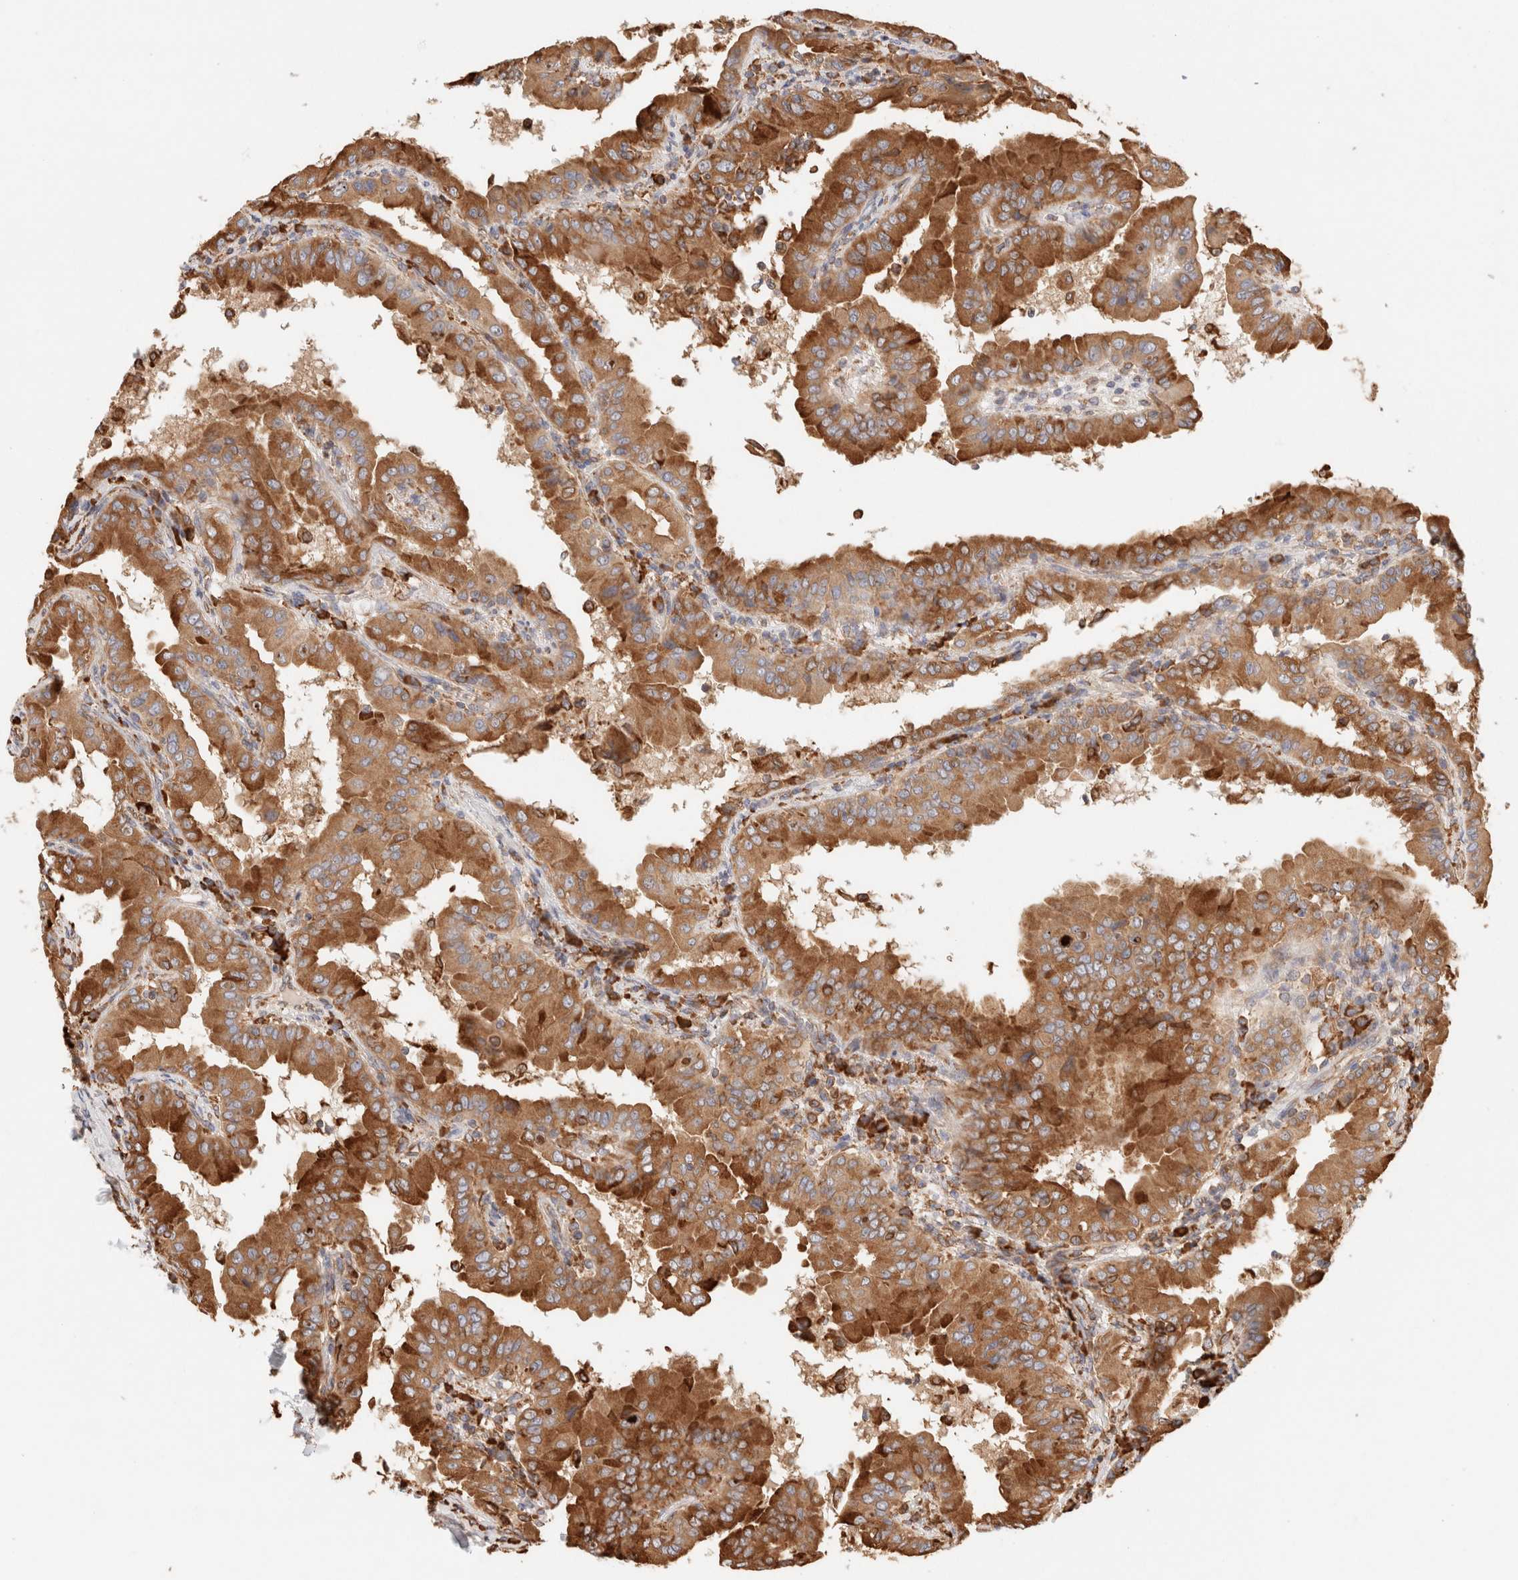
{"staining": {"intensity": "strong", "quantity": ">75%", "location": "cytoplasmic/membranous"}, "tissue": "thyroid cancer", "cell_type": "Tumor cells", "image_type": "cancer", "snomed": [{"axis": "morphology", "description": "Papillary adenocarcinoma, NOS"}, {"axis": "topography", "description": "Thyroid gland"}], "caption": "High-magnification brightfield microscopy of thyroid cancer (papillary adenocarcinoma) stained with DAB (3,3'-diaminobenzidine) (brown) and counterstained with hematoxylin (blue). tumor cells exhibit strong cytoplasmic/membranous expression is seen in about>75% of cells.", "gene": "FER", "patient": {"sex": "male", "age": 33}}